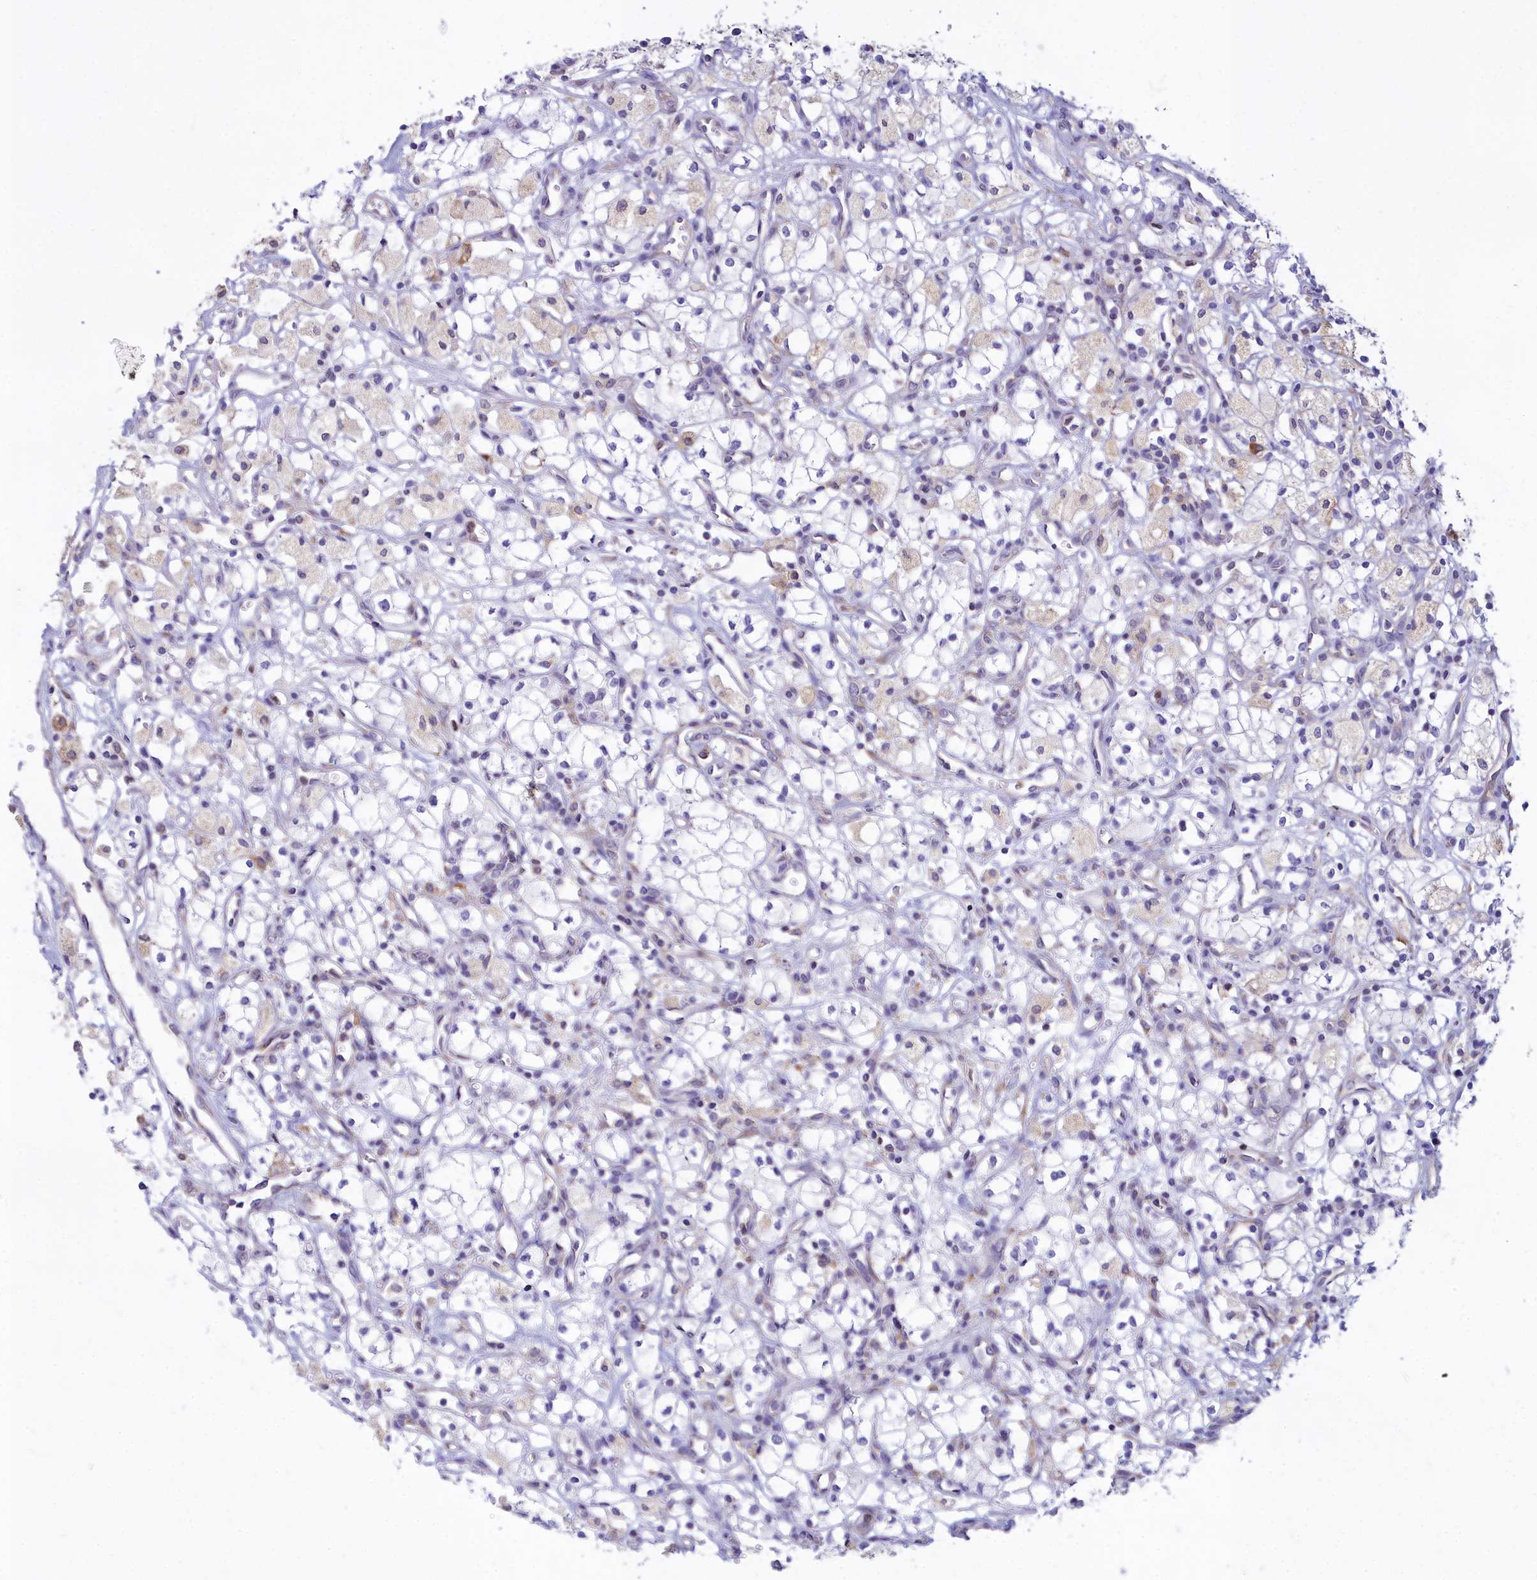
{"staining": {"intensity": "negative", "quantity": "none", "location": "none"}, "tissue": "renal cancer", "cell_type": "Tumor cells", "image_type": "cancer", "snomed": [{"axis": "morphology", "description": "Adenocarcinoma, NOS"}, {"axis": "topography", "description": "Kidney"}], "caption": "Immunohistochemical staining of human renal cancer (adenocarcinoma) demonstrates no significant staining in tumor cells.", "gene": "HM13", "patient": {"sex": "male", "age": 59}}